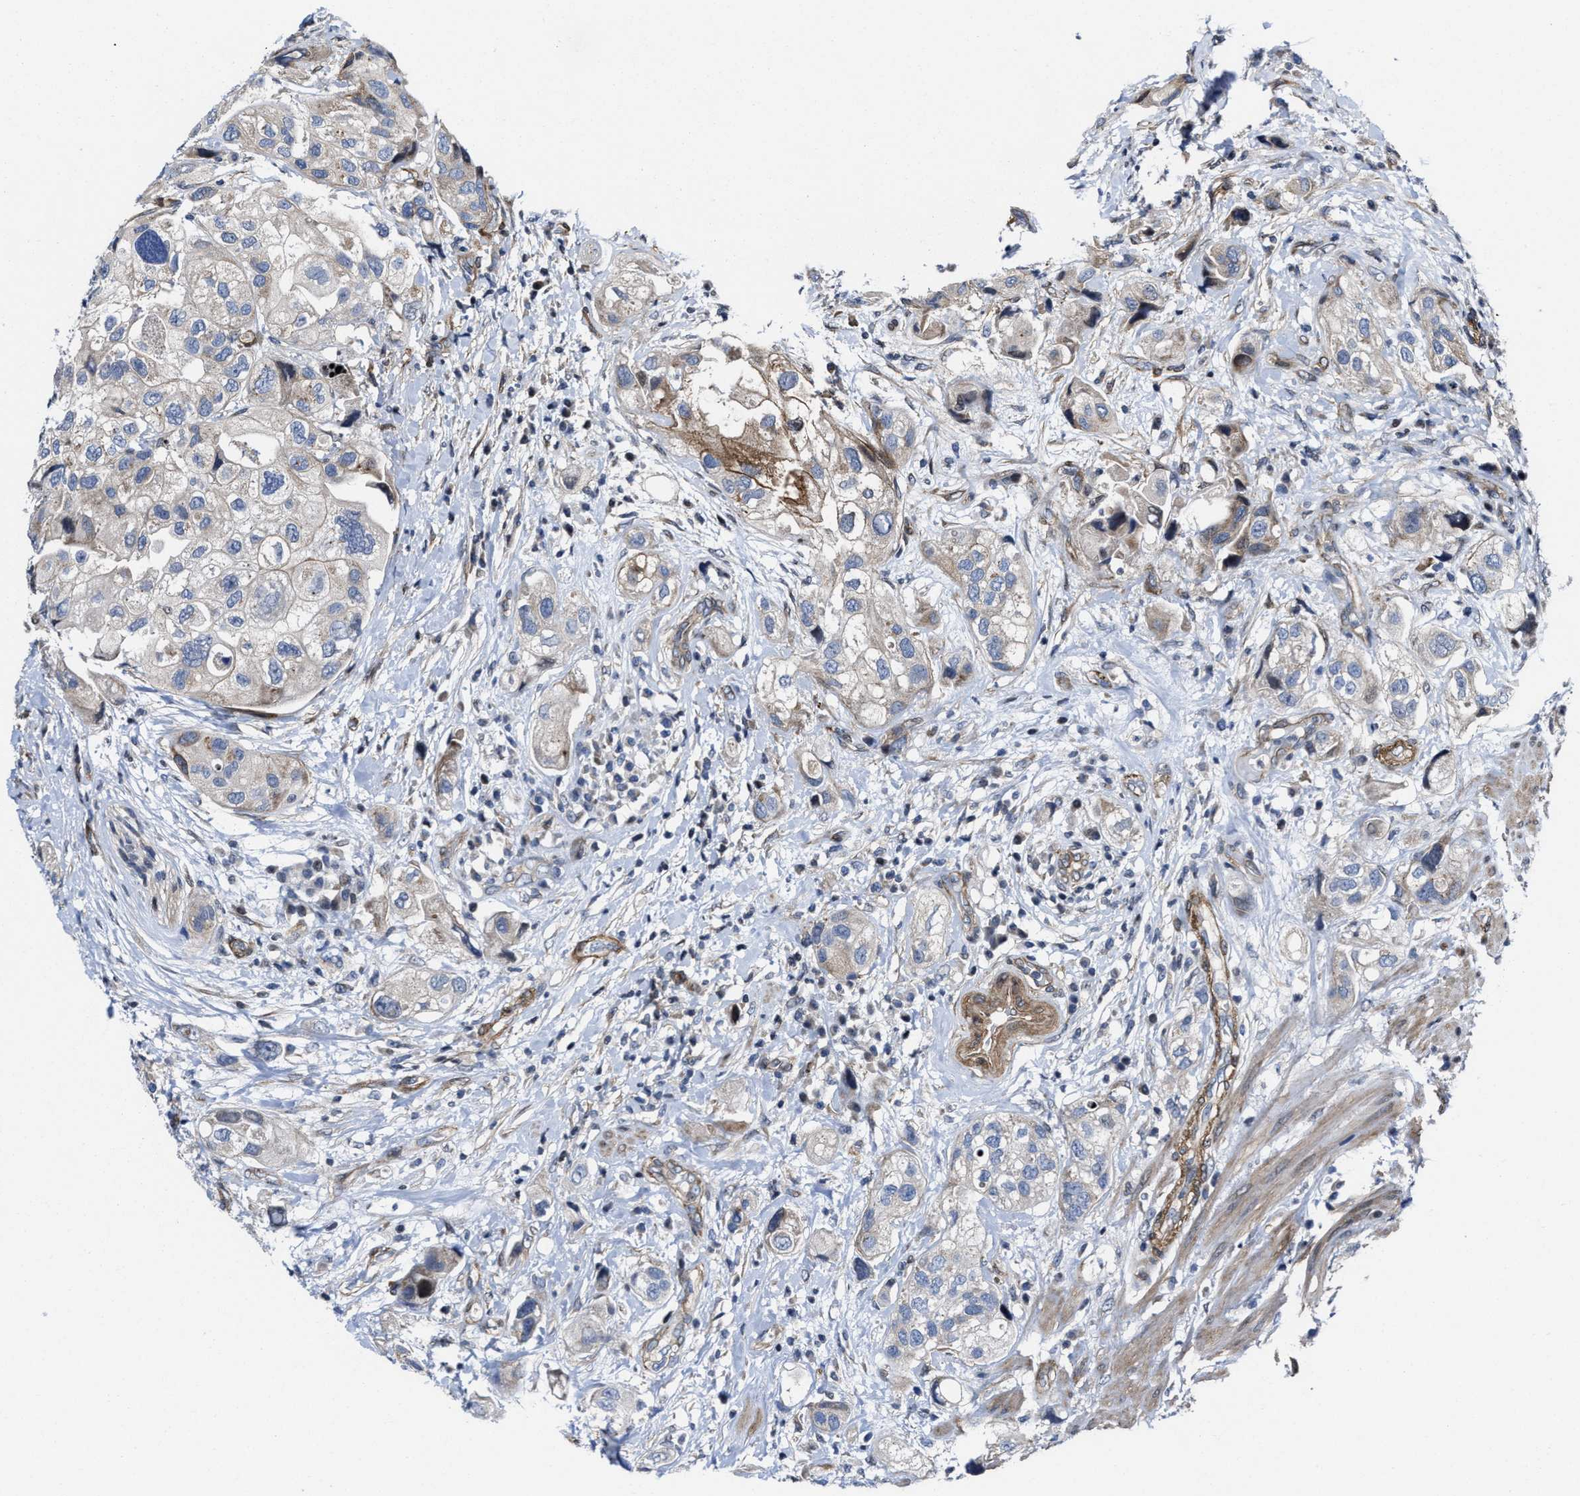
{"staining": {"intensity": "negative", "quantity": "none", "location": "none"}, "tissue": "urothelial cancer", "cell_type": "Tumor cells", "image_type": "cancer", "snomed": [{"axis": "morphology", "description": "Urothelial carcinoma, High grade"}, {"axis": "topography", "description": "Urinary bladder"}], "caption": "Tumor cells show no significant expression in urothelial carcinoma (high-grade). (DAB (3,3'-diaminobenzidine) IHC visualized using brightfield microscopy, high magnification).", "gene": "TGFB1I1", "patient": {"sex": "female", "age": 64}}